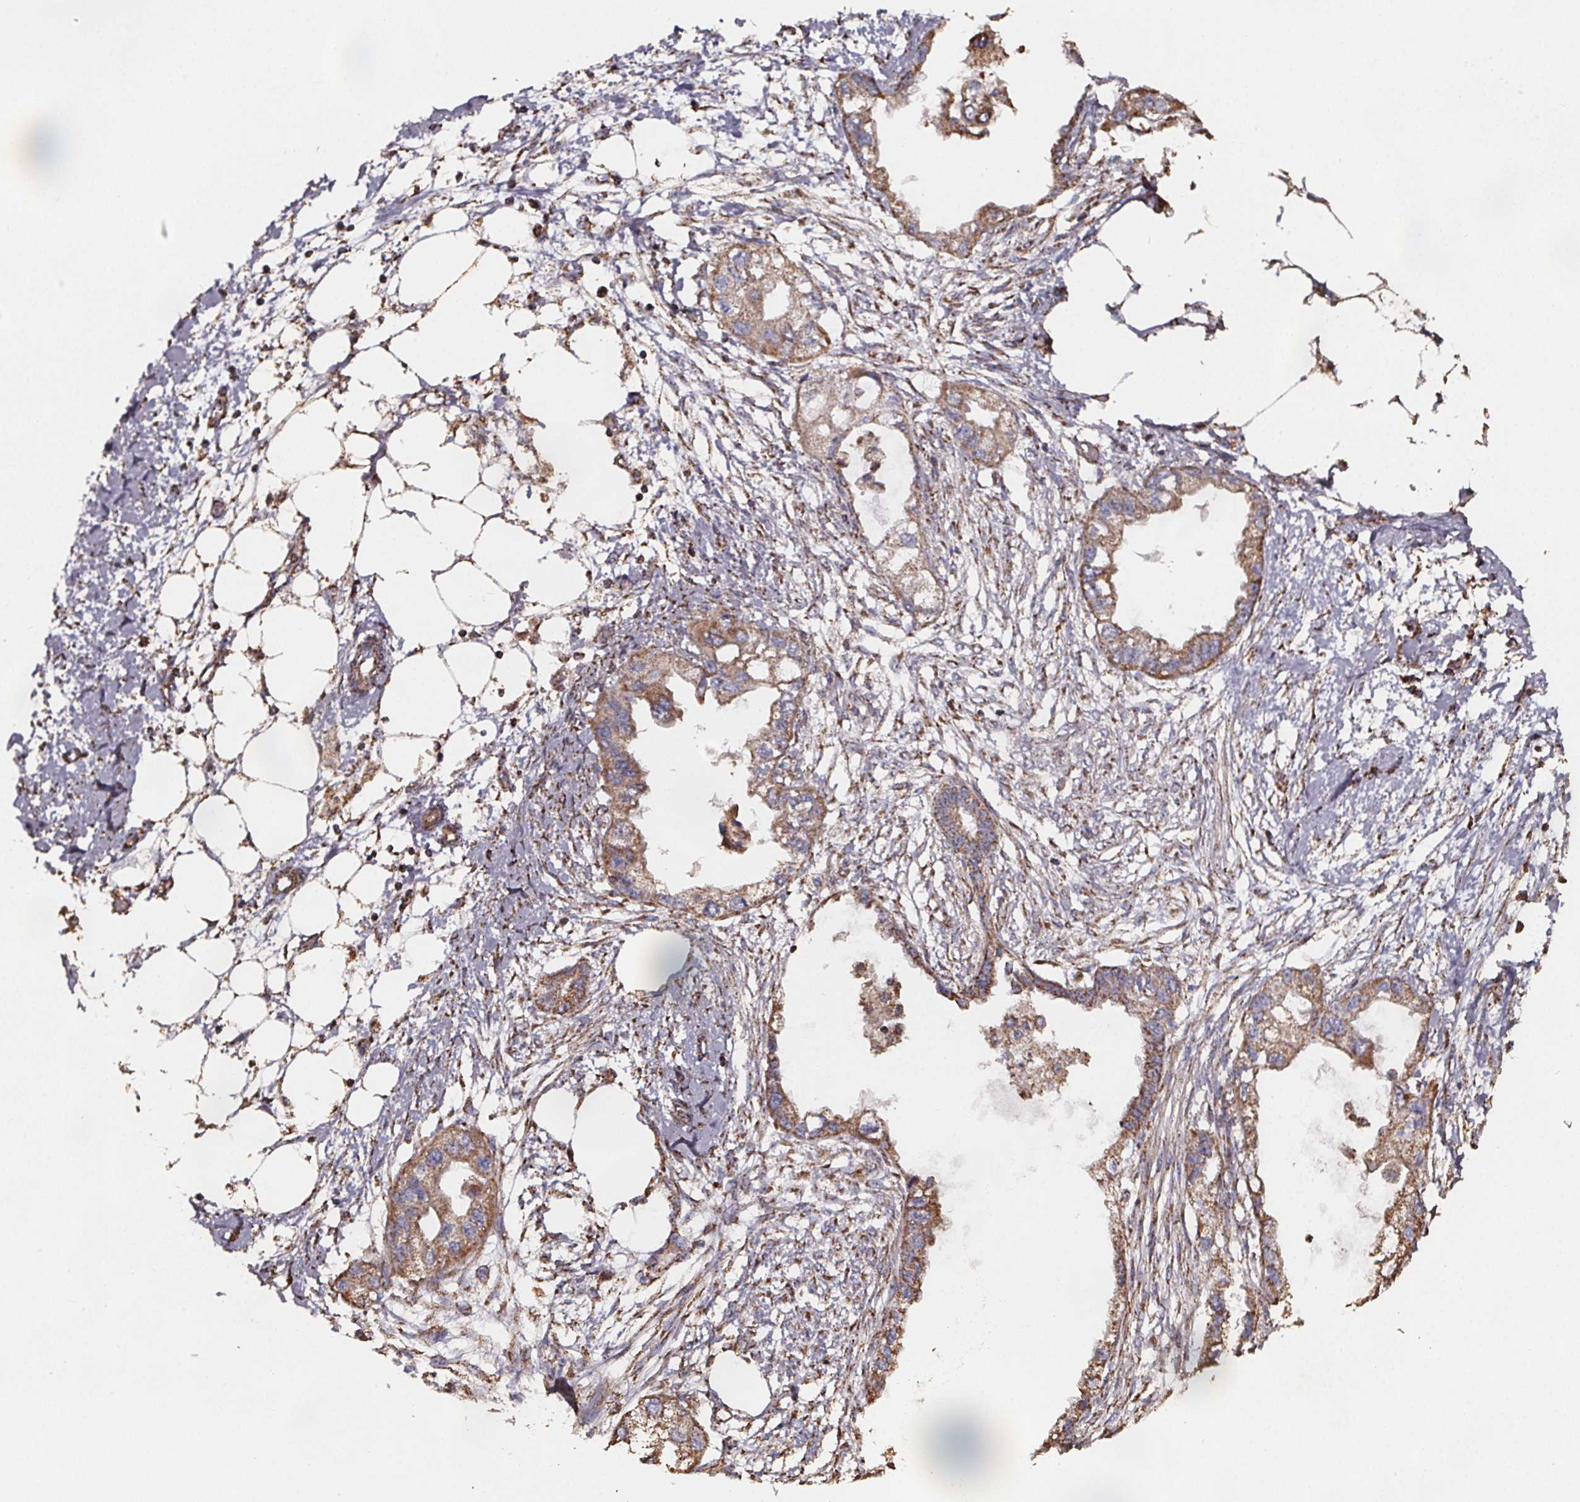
{"staining": {"intensity": "weak", "quantity": ">75%", "location": "cytoplasmic/membranous"}, "tissue": "endometrial cancer", "cell_type": "Tumor cells", "image_type": "cancer", "snomed": [{"axis": "morphology", "description": "Adenocarcinoma, NOS"}, {"axis": "morphology", "description": "Adenocarcinoma, metastatic, NOS"}, {"axis": "topography", "description": "Adipose tissue"}, {"axis": "topography", "description": "Endometrium"}], "caption": "Protein expression analysis of metastatic adenocarcinoma (endometrial) shows weak cytoplasmic/membranous expression in about >75% of tumor cells.", "gene": "SLC35D2", "patient": {"sex": "female", "age": 67}}